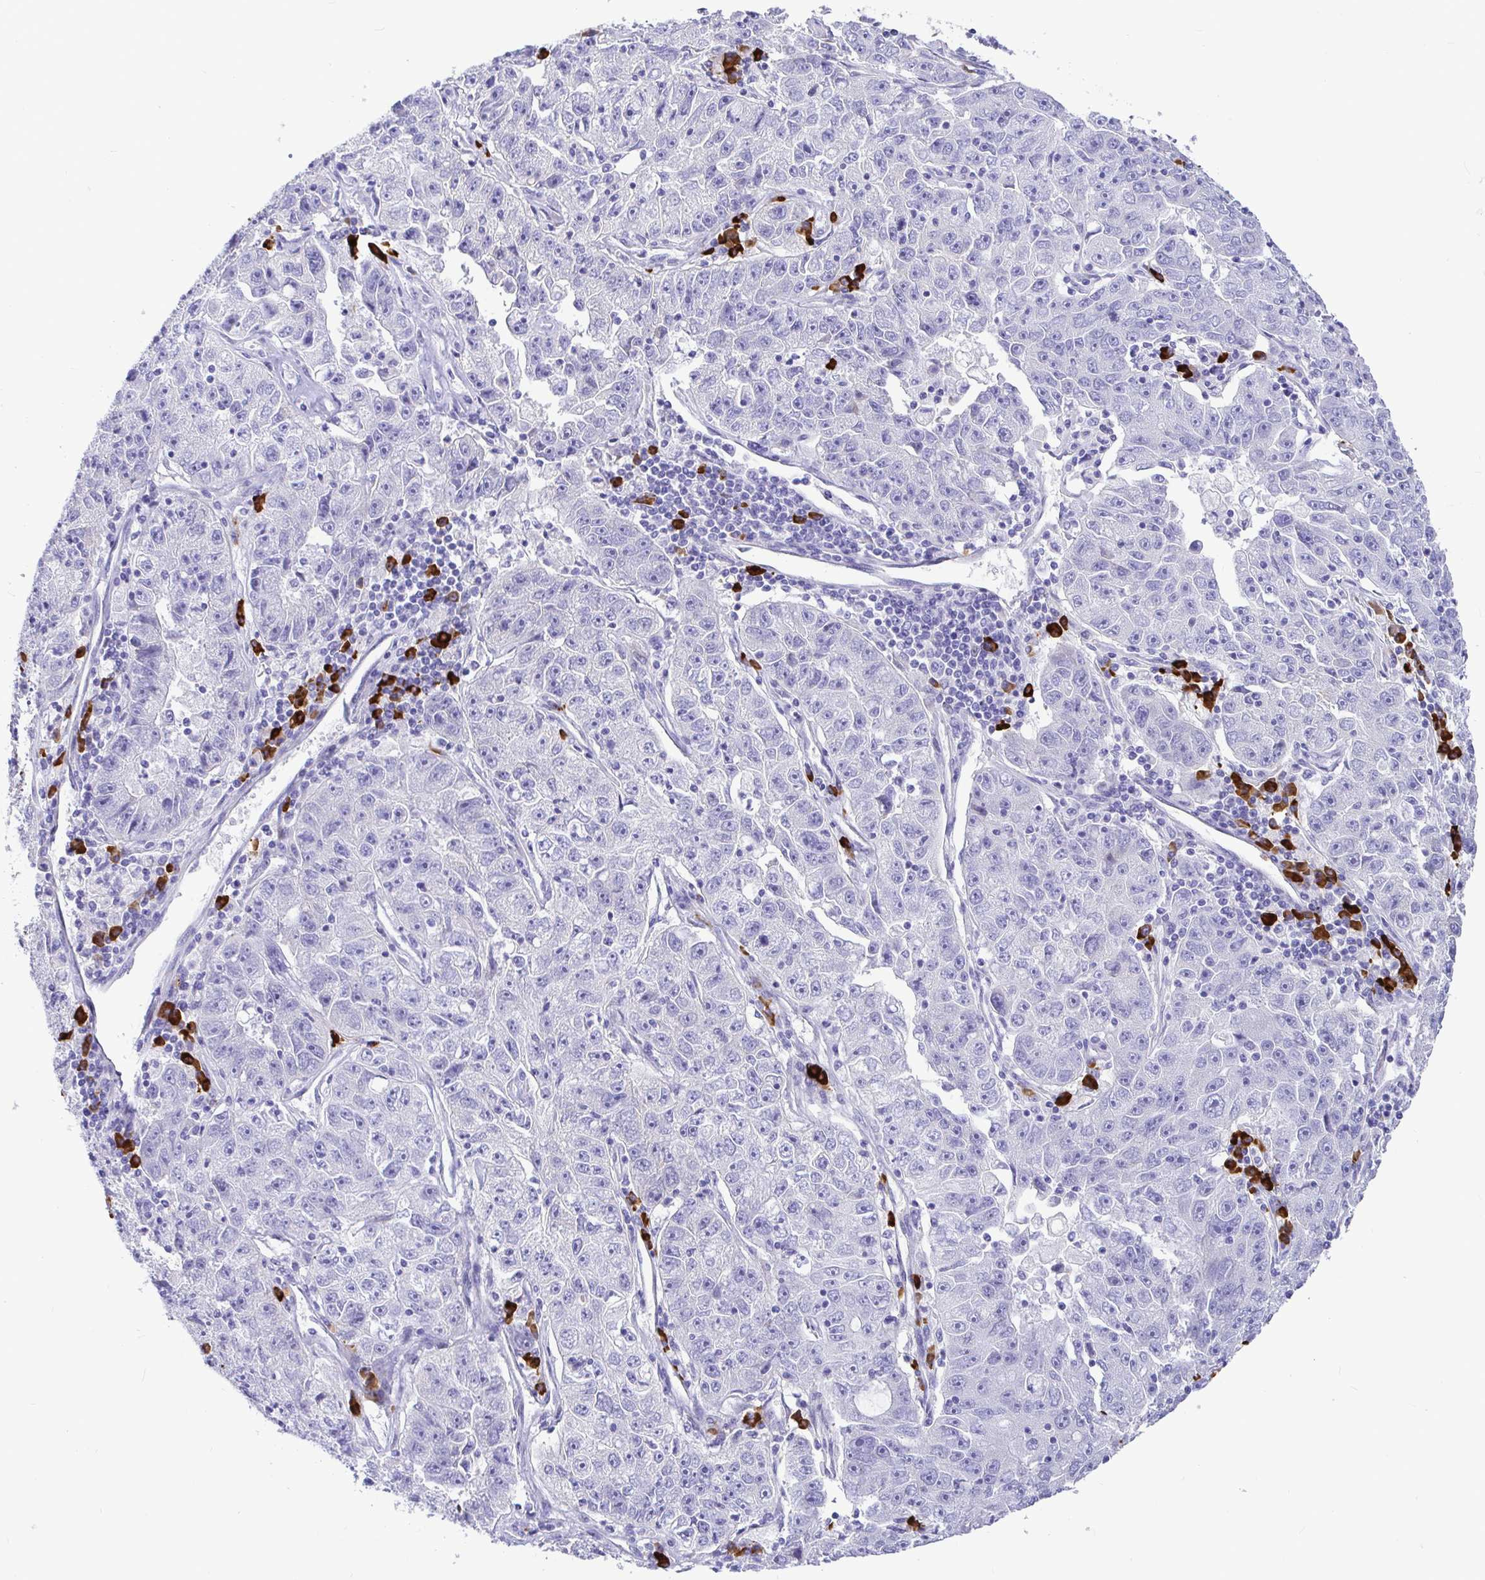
{"staining": {"intensity": "negative", "quantity": "none", "location": "none"}, "tissue": "lung cancer", "cell_type": "Tumor cells", "image_type": "cancer", "snomed": [{"axis": "morphology", "description": "Normal morphology"}, {"axis": "morphology", "description": "Adenocarcinoma, NOS"}, {"axis": "topography", "description": "Lymph node"}, {"axis": "topography", "description": "Lung"}], "caption": "DAB immunohistochemical staining of human lung cancer (adenocarcinoma) displays no significant staining in tumor cells.", "gene": "CCDC62", "patient": {"sex": "female", "age": 57}}